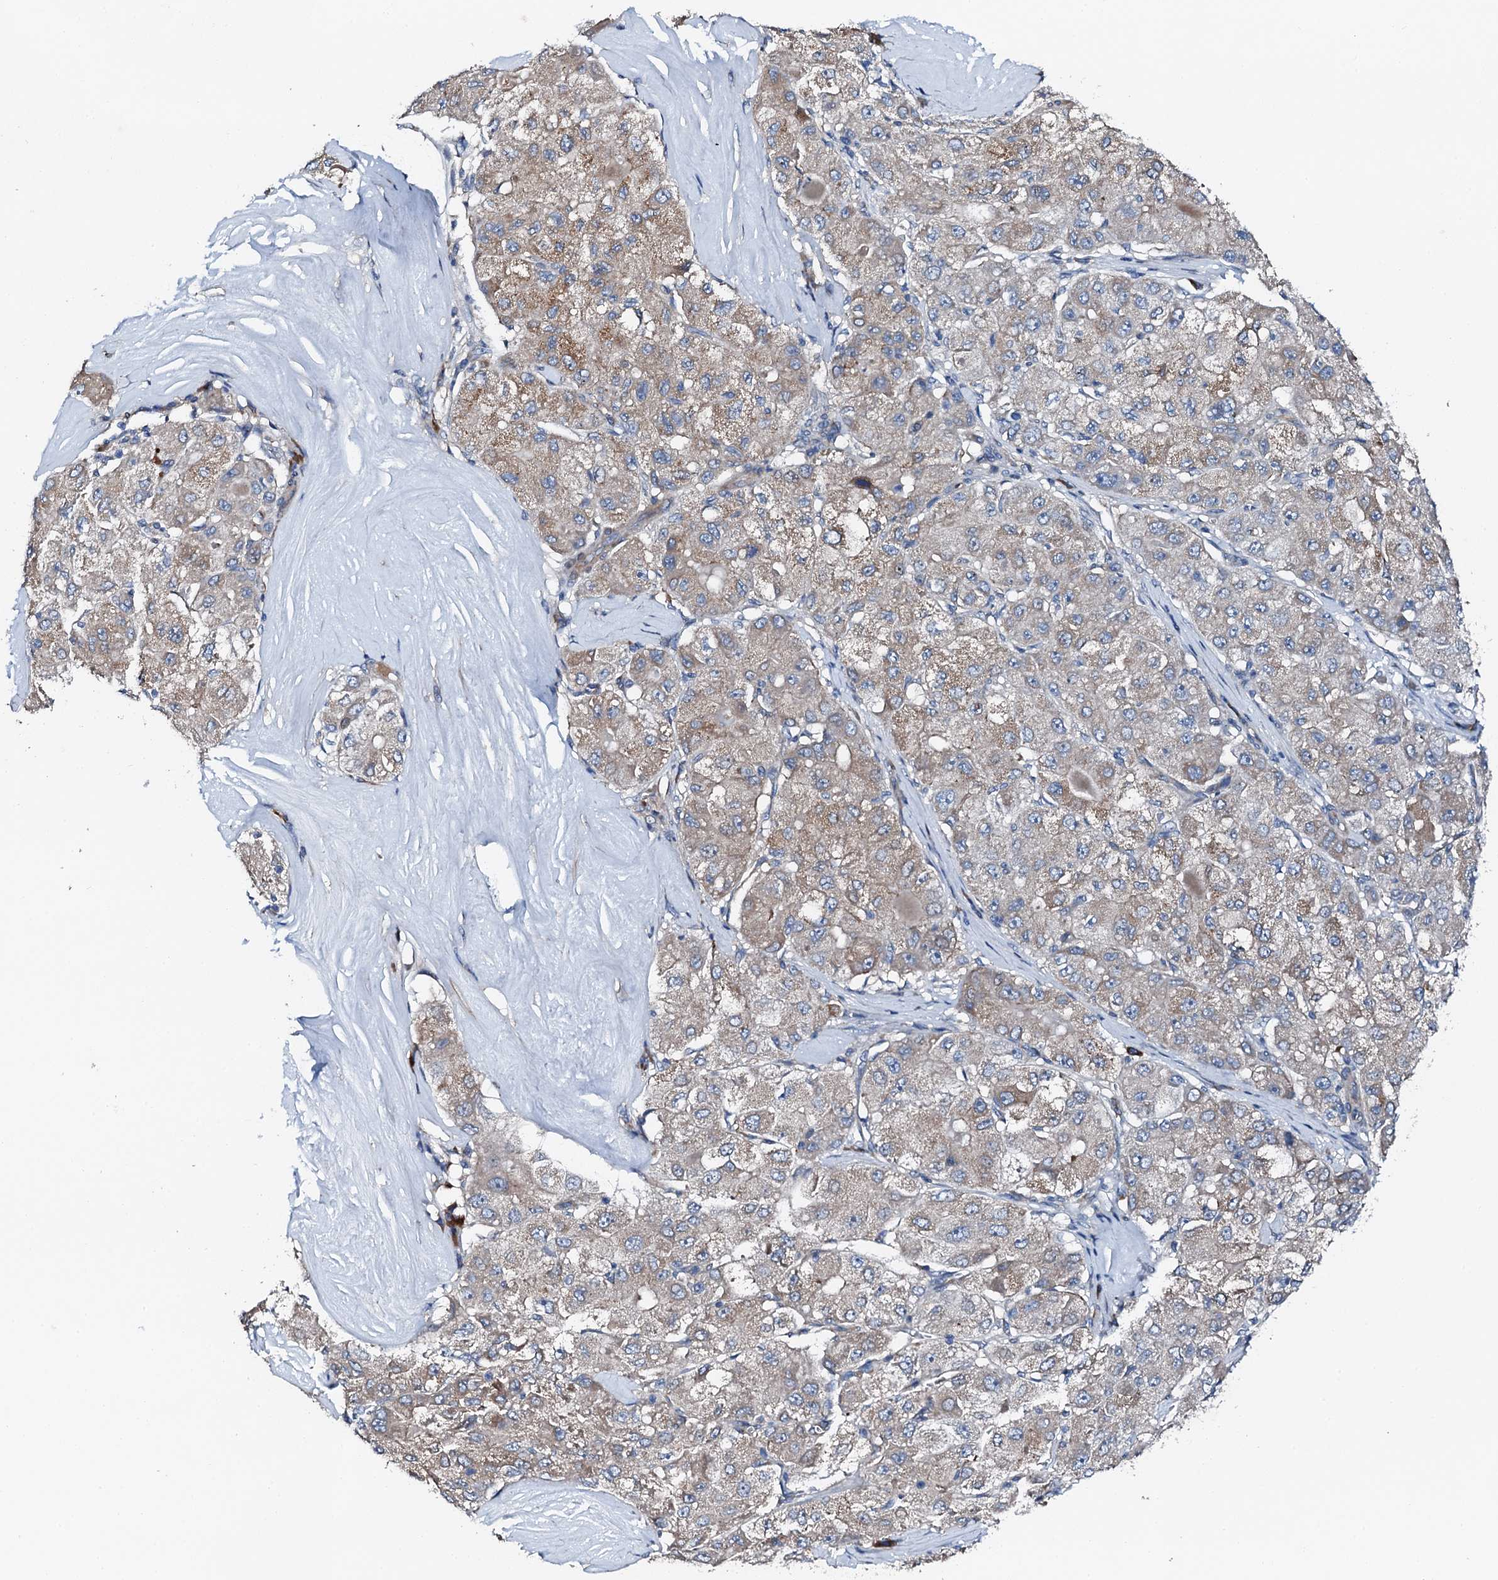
{"staining": {"intensity": "moderate", "quantity": "<25%", "location": "cytoplasmic/membranous"}, "tissue": "liver cancer", "cell_type": "Tumor cells", "image_type": "cancer", "snomed": [{"axis": "morphology", "description": "Carcinoma, Hepatocellular, NOS"}, {"axis": "topography", "description": "Liver"}], "caption": "Hepatocellular carcinoma (liver) stained with a brown dye reveals moderate cytoplasmic/membranous positive positivity in about <25% of tumor cells.", "gene": "GFOD2", "patient": {"sex": "male", "age": 80}}